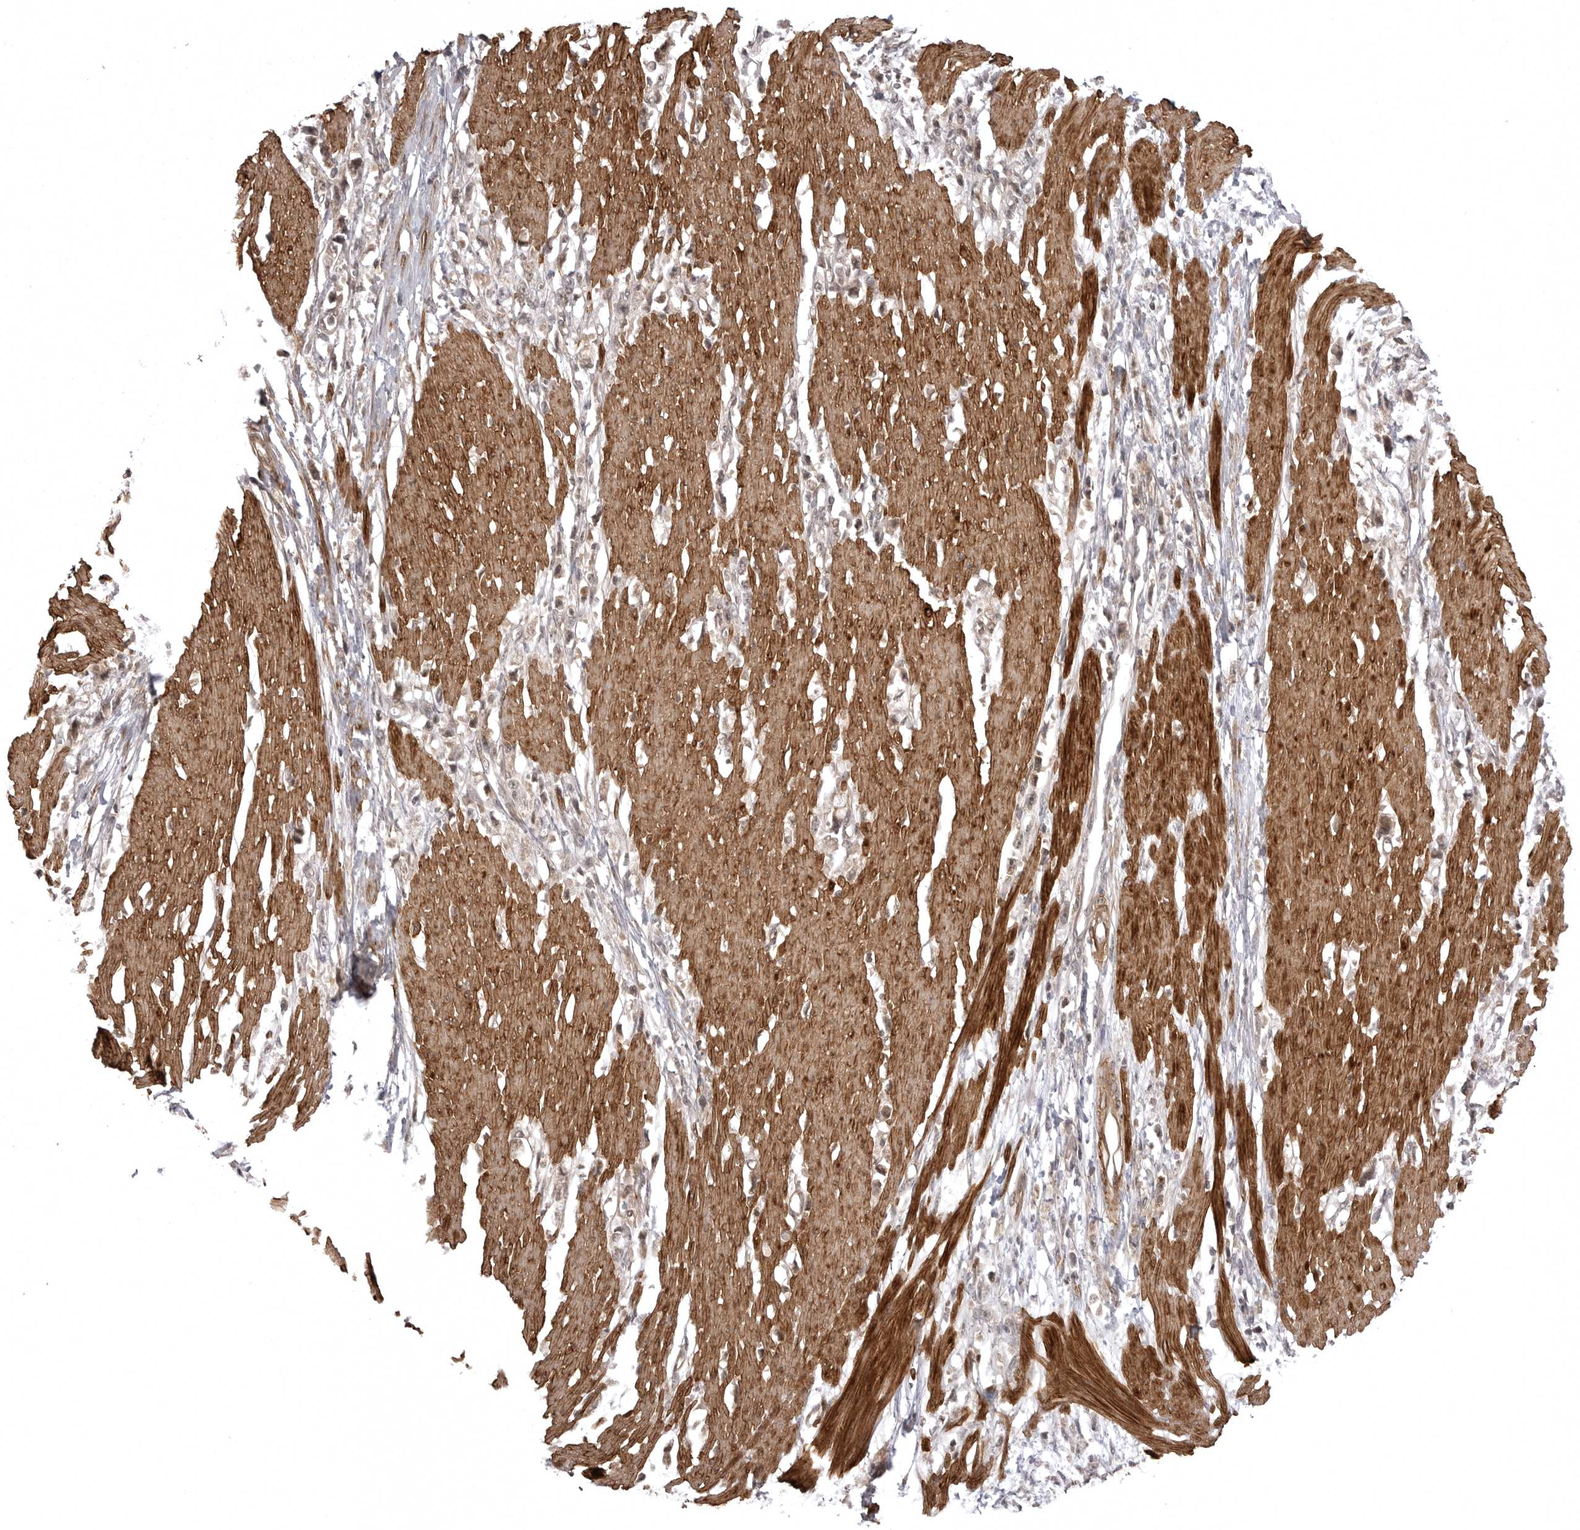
{"staining": {"intensity": "weak", "quantity": ">75%", "location": "cytoplasmic/membranous,nuclear"}, "tissue": "stomach cancer", "cell_type": "Tumor cells", "image_type": "cancer", "snomed": [{"axis": "morphology", "description": "Adenocarcinoma, NOS"}, {"axis": "topography", "description": "Stomach"}], "caption": "Weak cytoplasmic/membranous and nuclear protein staining is seen in about >75% of tumor cells in stomach adenocarcinoma.", "gene": "SORBS1", "patient": {"sex": "female", "age": 59}}